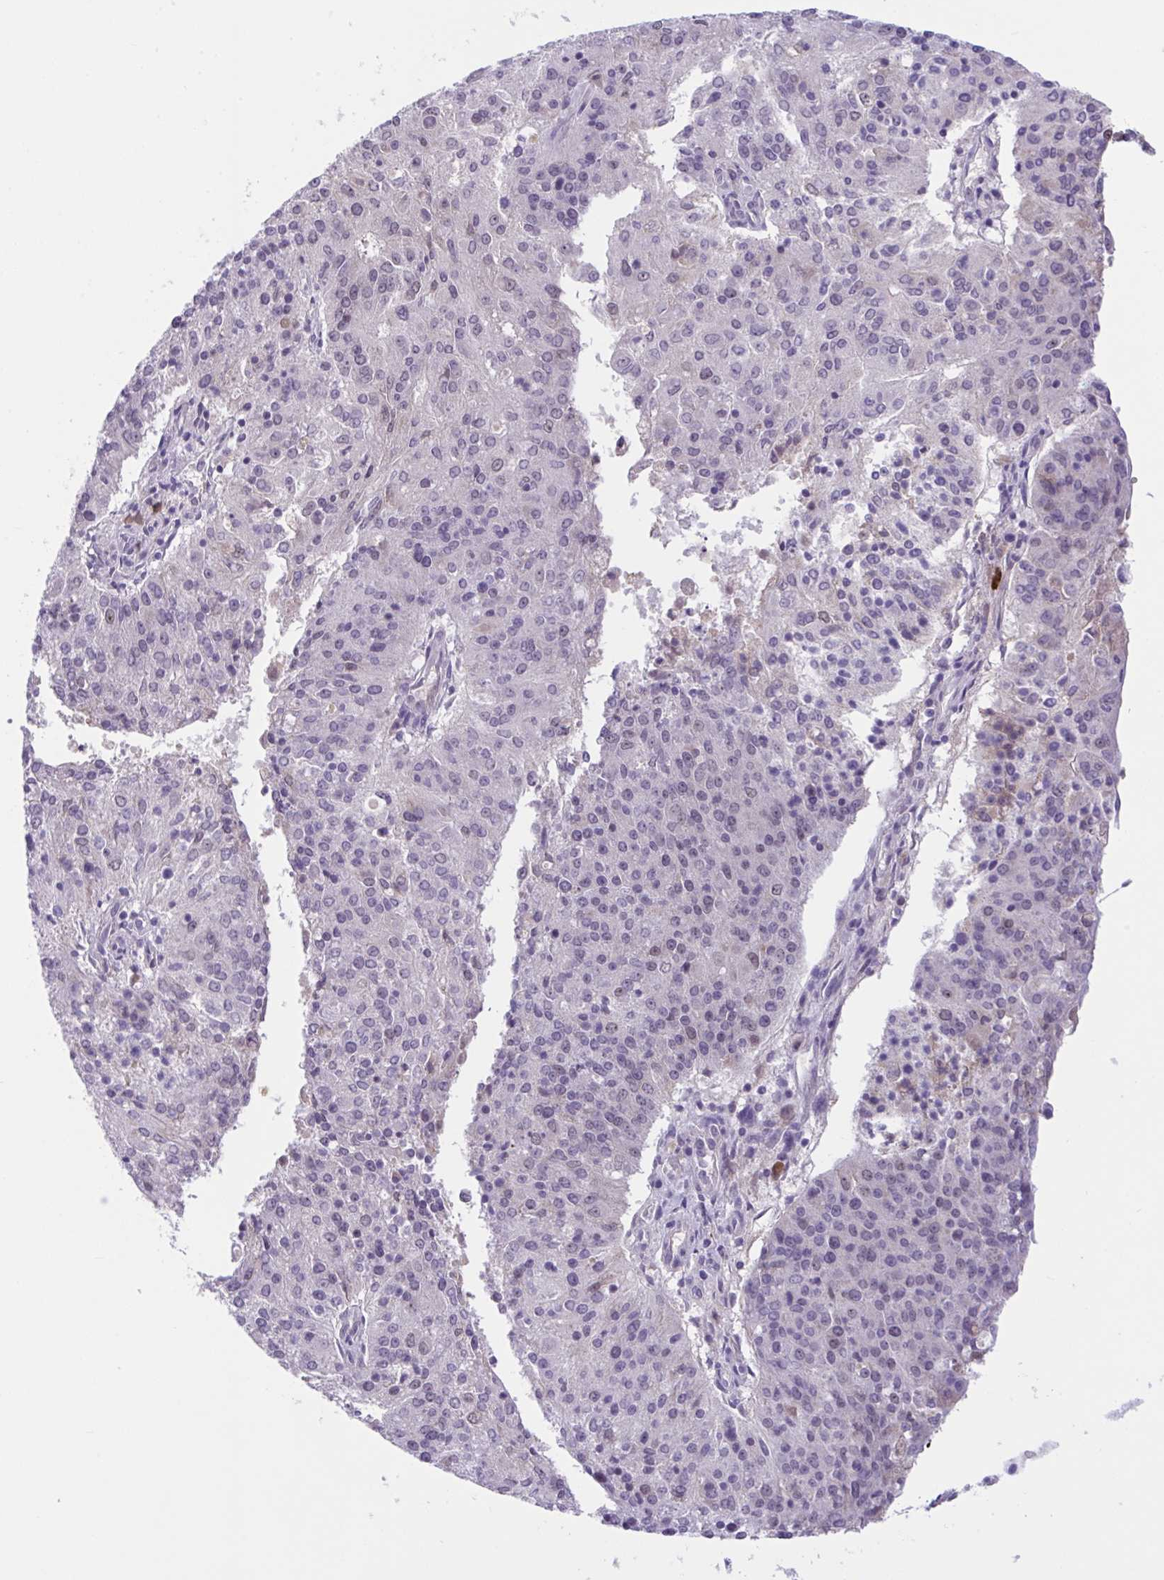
{"staining": {"intensity": "negative", "quantity": "none", "location": "none"}, "tissue": "endometrial cancer", "cell_type": "Tumor cells", "image_type": "cancer", "snomed": [{"axis": "morphology", "description": "Adenocarcinoma, NOS"}, {"axis": "topography", "description": "Endometrium"}], "caption": "DAB (3,3'-diaminobenzidine) immunohistochemical staining of human endometrial cancer (adenocarcinoma) displays no significant staining in tumor cells.", "gene": "WNT9B", "patient": {"sex": "female", "age": 82}}